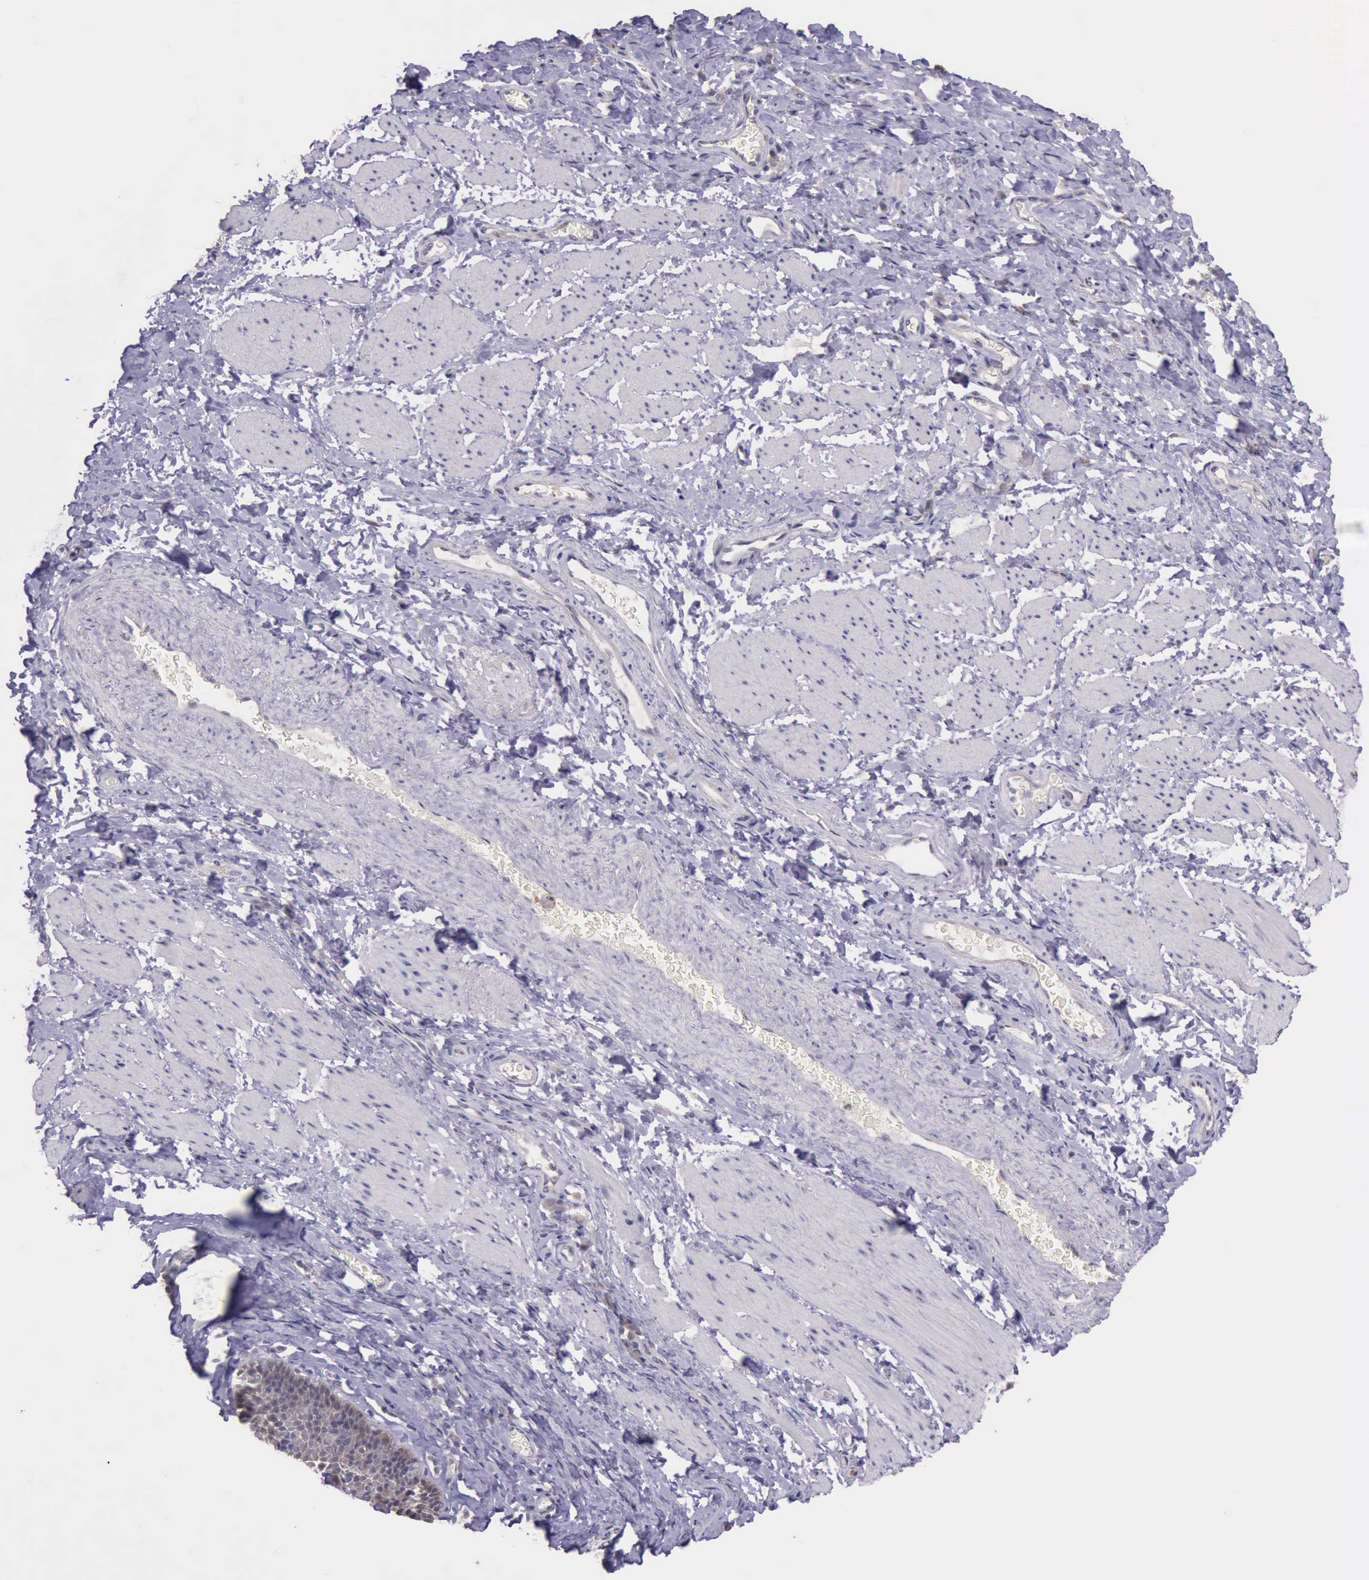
{"staining": {"intensity": "weak", "quantity": "25%-75%", "location": "cytoplasmic/membranous"}, "tissue": "esophagus", "cell_type": "Squamous epithelial cells", "image_type": "normal", "snomed": [{"axis": "morphology", "description": "Normal tissue, NOS"}, {"axis": "topography", "description": "Esophagus"}], "caption": "This photomicrograph exhibits immunohistochemistry staining of benign human esophagus, with low weak cytoplasmic/membranous staining in about 25%-75% of squamous epithelial cells.", "gene": "PLEK2", "patient": {"sex": "female", "age": 61}}